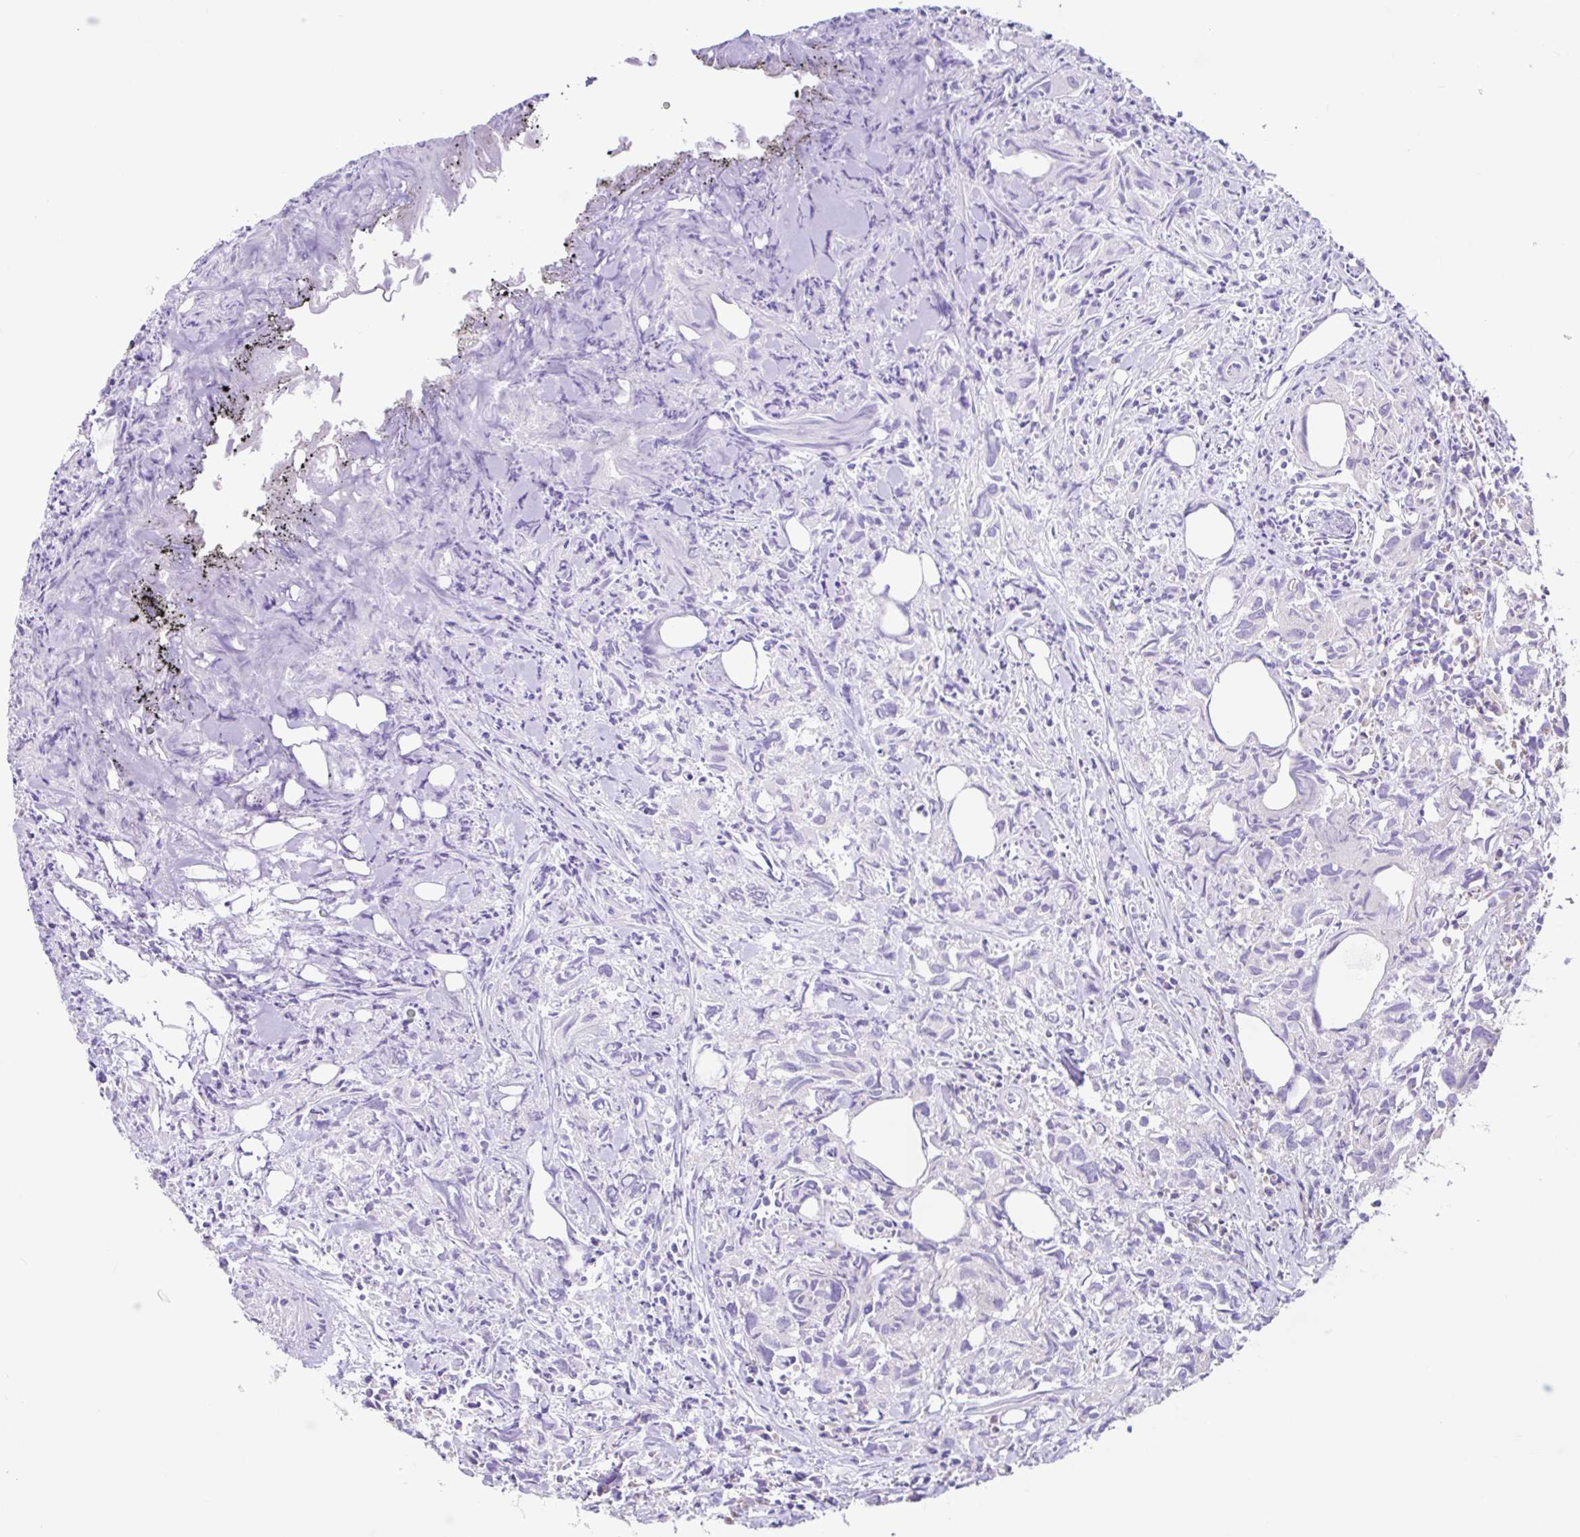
{"staining": {"intensity": "negative", "quantity": "none", "location": "none"}, "tissue": "urothelial cancer", "cell_type": "Tumor cells", "image_type": "cancer", "snomed": [{"axis": "morphology", "description": "Urothelial carcinoma, High grade"}, {"axis": "topography", "description": "Urinary bladder"}], "caption": "Histopathology image shows no protein expression in tumor cells of urothelial cancer tissue.", "gene": "NDUFS2", "patient": {"sex": "female", "age": 75}}